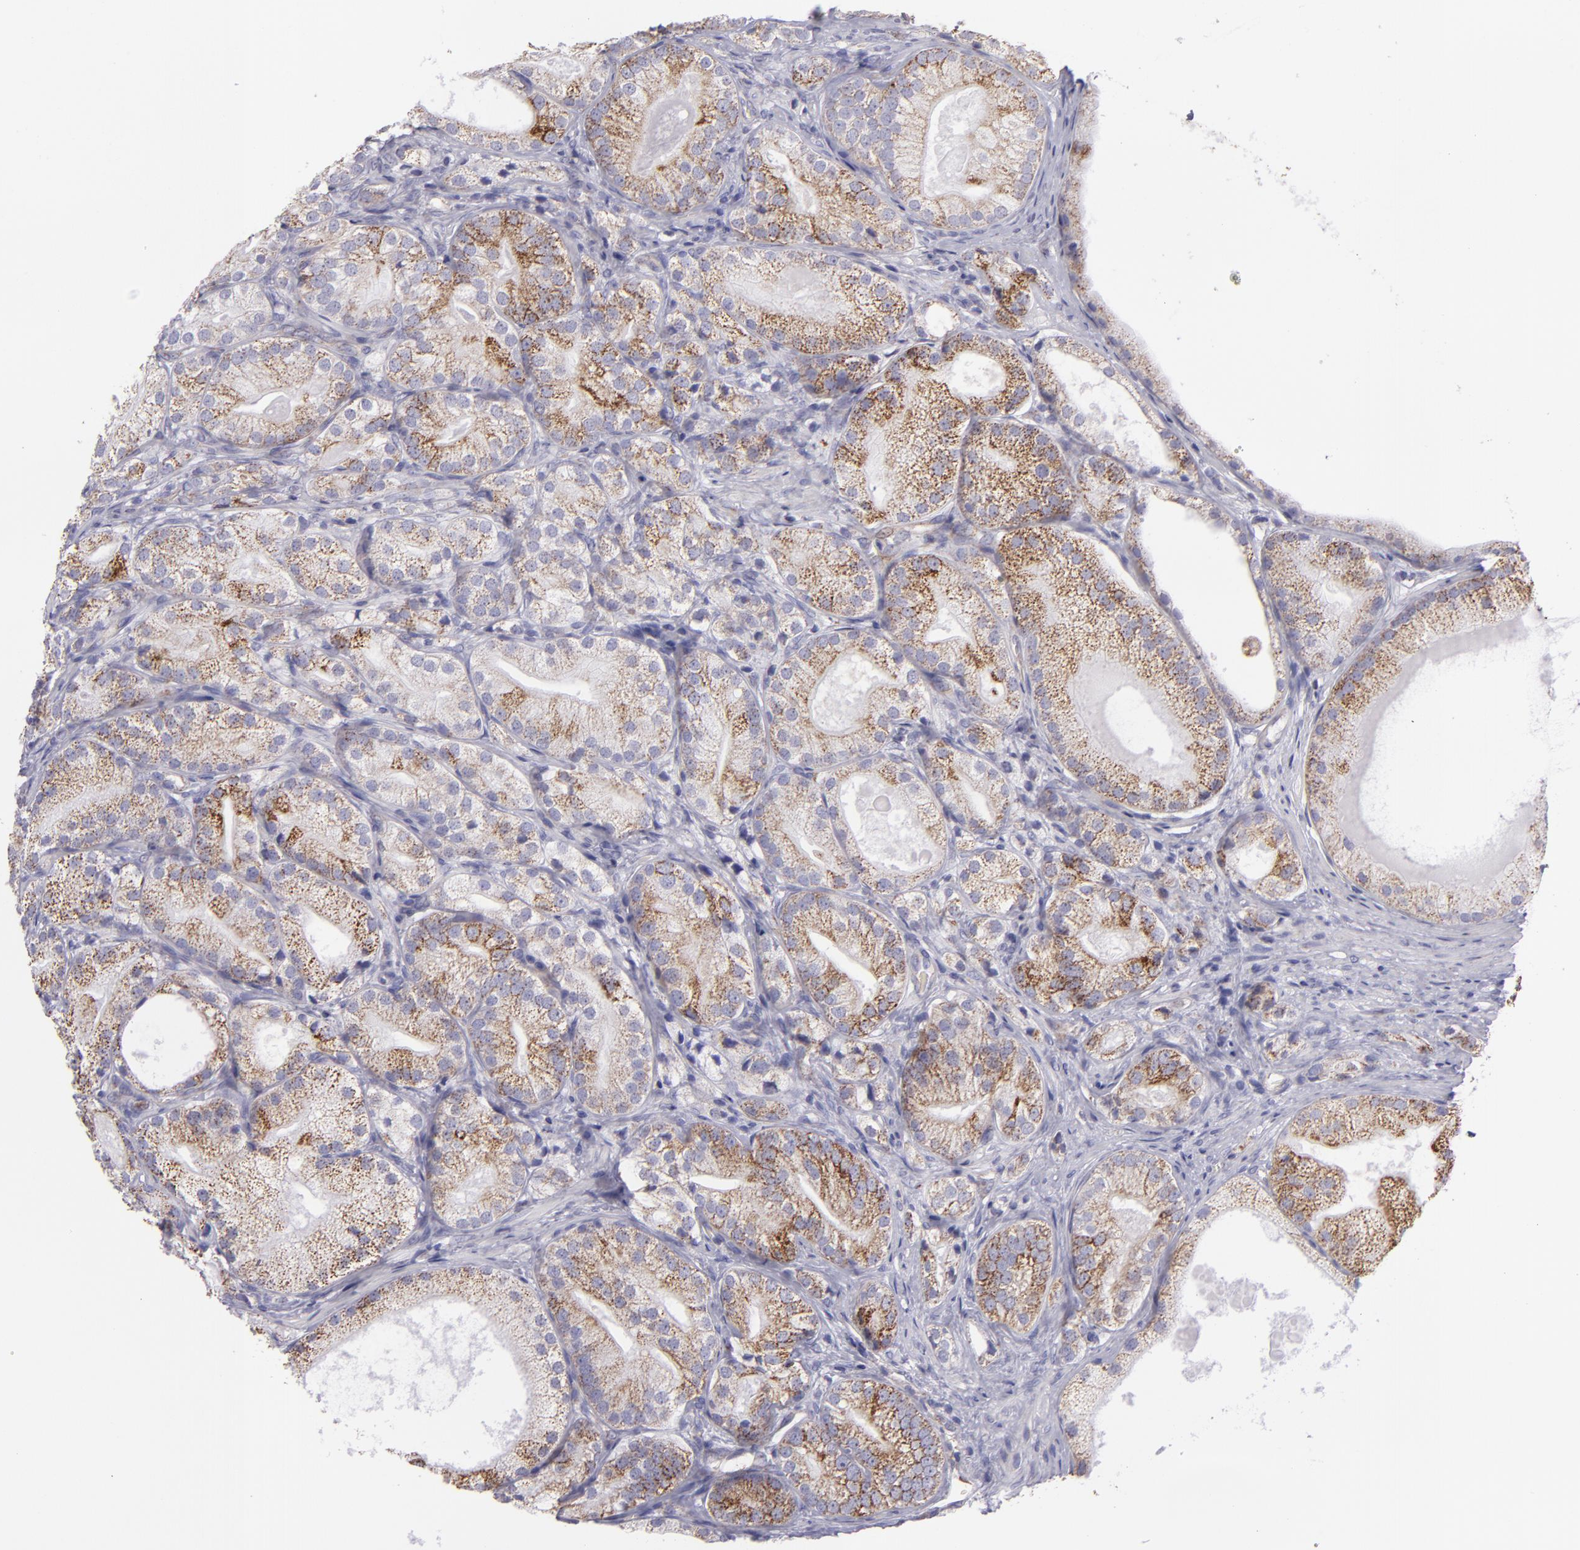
{"staining": {"intensity": "moderate", "quantity": ">75%", "location": "cytoplasmic/membranous"}, "tissue": "prostate cancer", "cell_type": "Tumor cells", "image_type": "cancer", "snomed": [{"axis": "morphology", "description": "Adenocarcinoma, Low grade"}, {"axis": "topography", "description": "Prostate"}], "caption": "DAB immunohistochemical staining of human adenocarcinoma (low-grade) (prostate) demonstrates moderate cytoplasmic/membranous protein positivity in about >75% of tumor cells.", "gene": "HSPD1", "patient": {"sex": "male", "age": 69}}